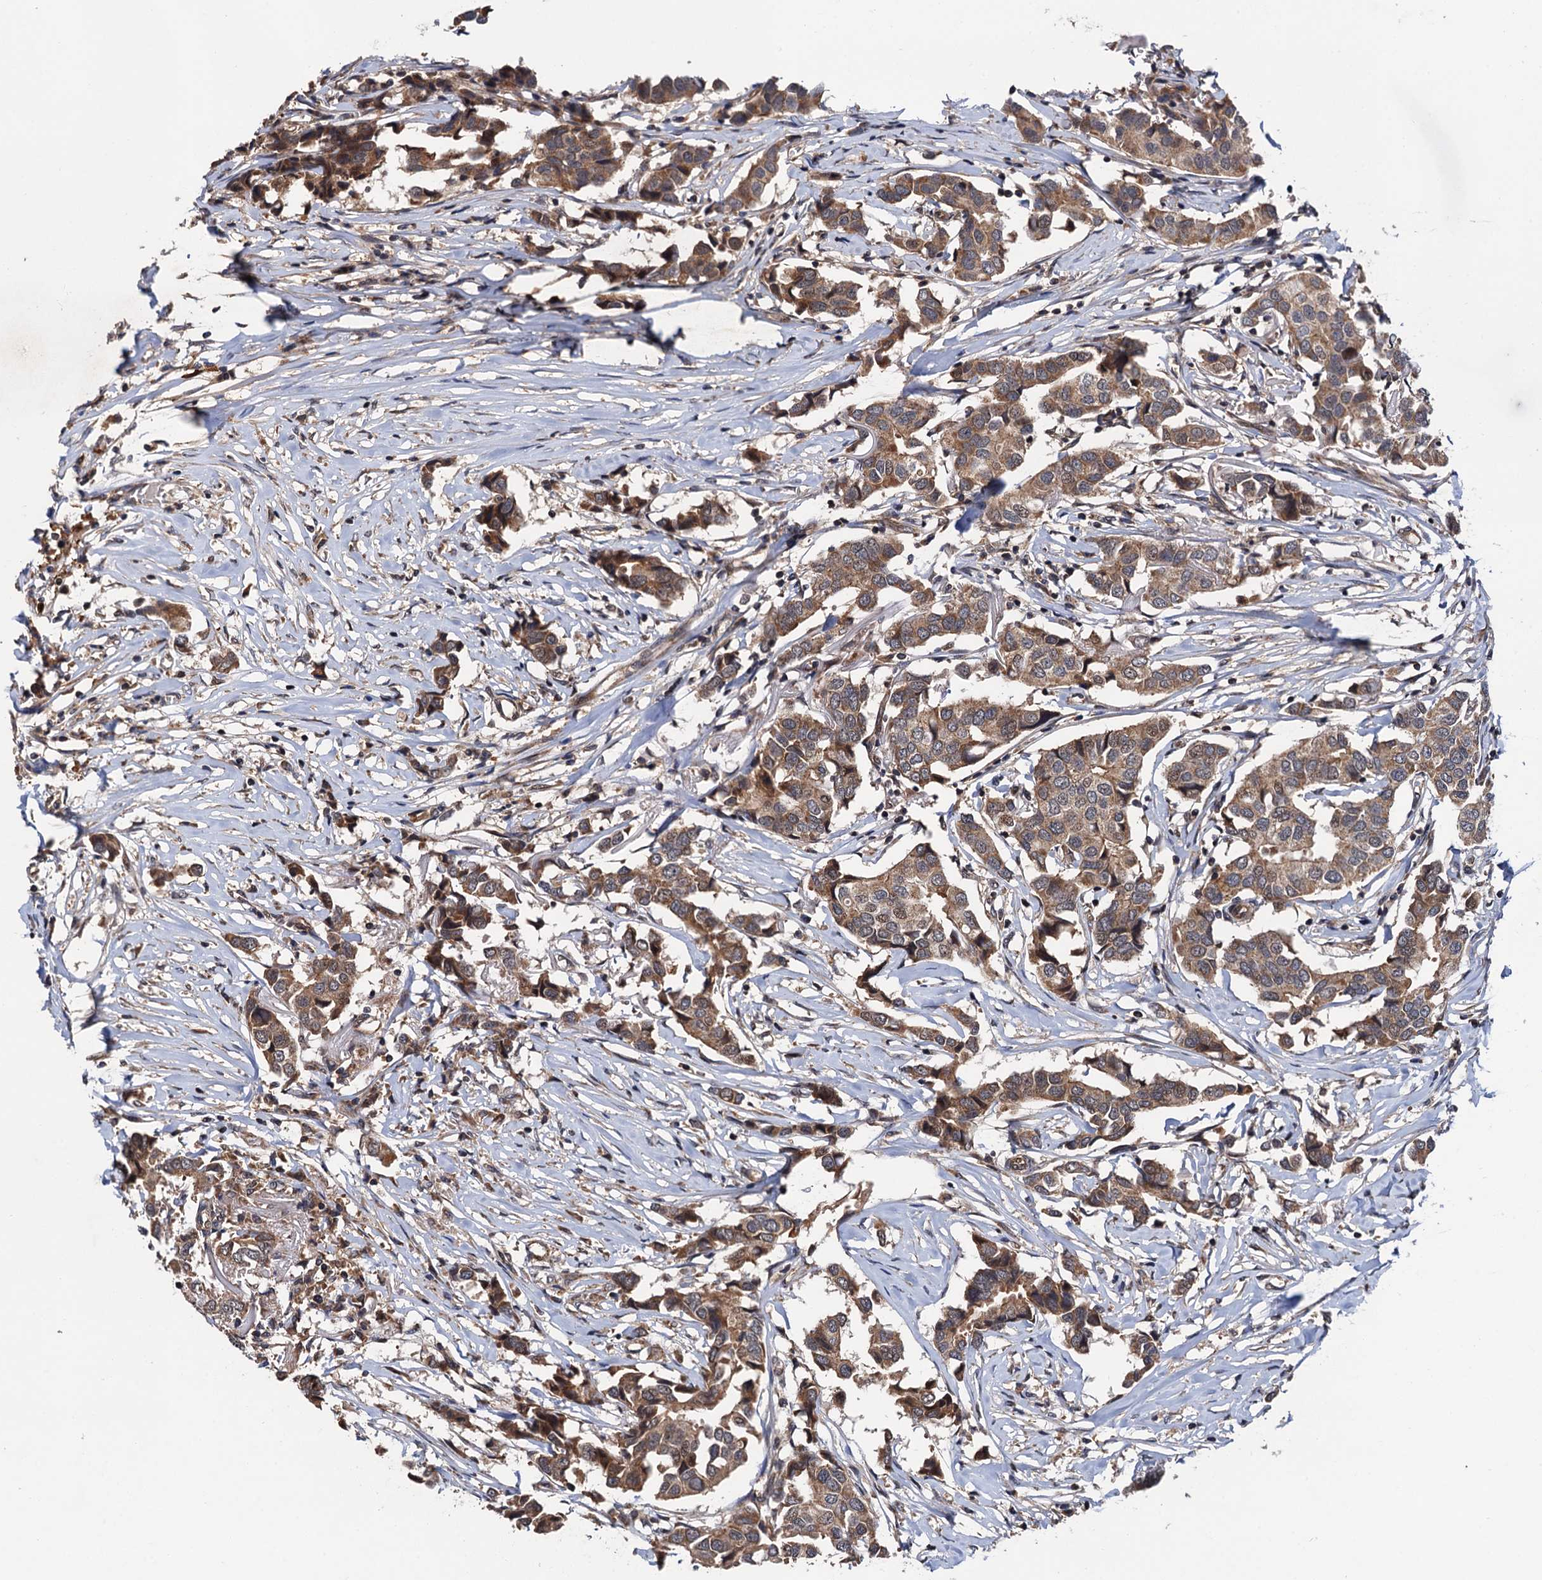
{"staining": {"intensity": "moderate", "quantity": ">75%", "location": "cytoplasmic/membranous"}, "tissue": "breast cancer", "cell_type": "Tumor cells", "image_type": "cancer", "snomed": [{"axis": "morphology", "description": "Duct carcinoma"}, {"axis": "topography", "description": "Breast"}], "caption": "Tumor cells show moderate cytoplasmic/membranous positivity in about >75% of cells in invasive ductal carcinoma (breast). (Stains: DAB (3,3'-diaminobenzidine) in brown, nuclei in blue, Microscopy: brightfield microscopy at high magnification).", "gene": "NAA16", "patient": {"sex": "female", "age": 80}}